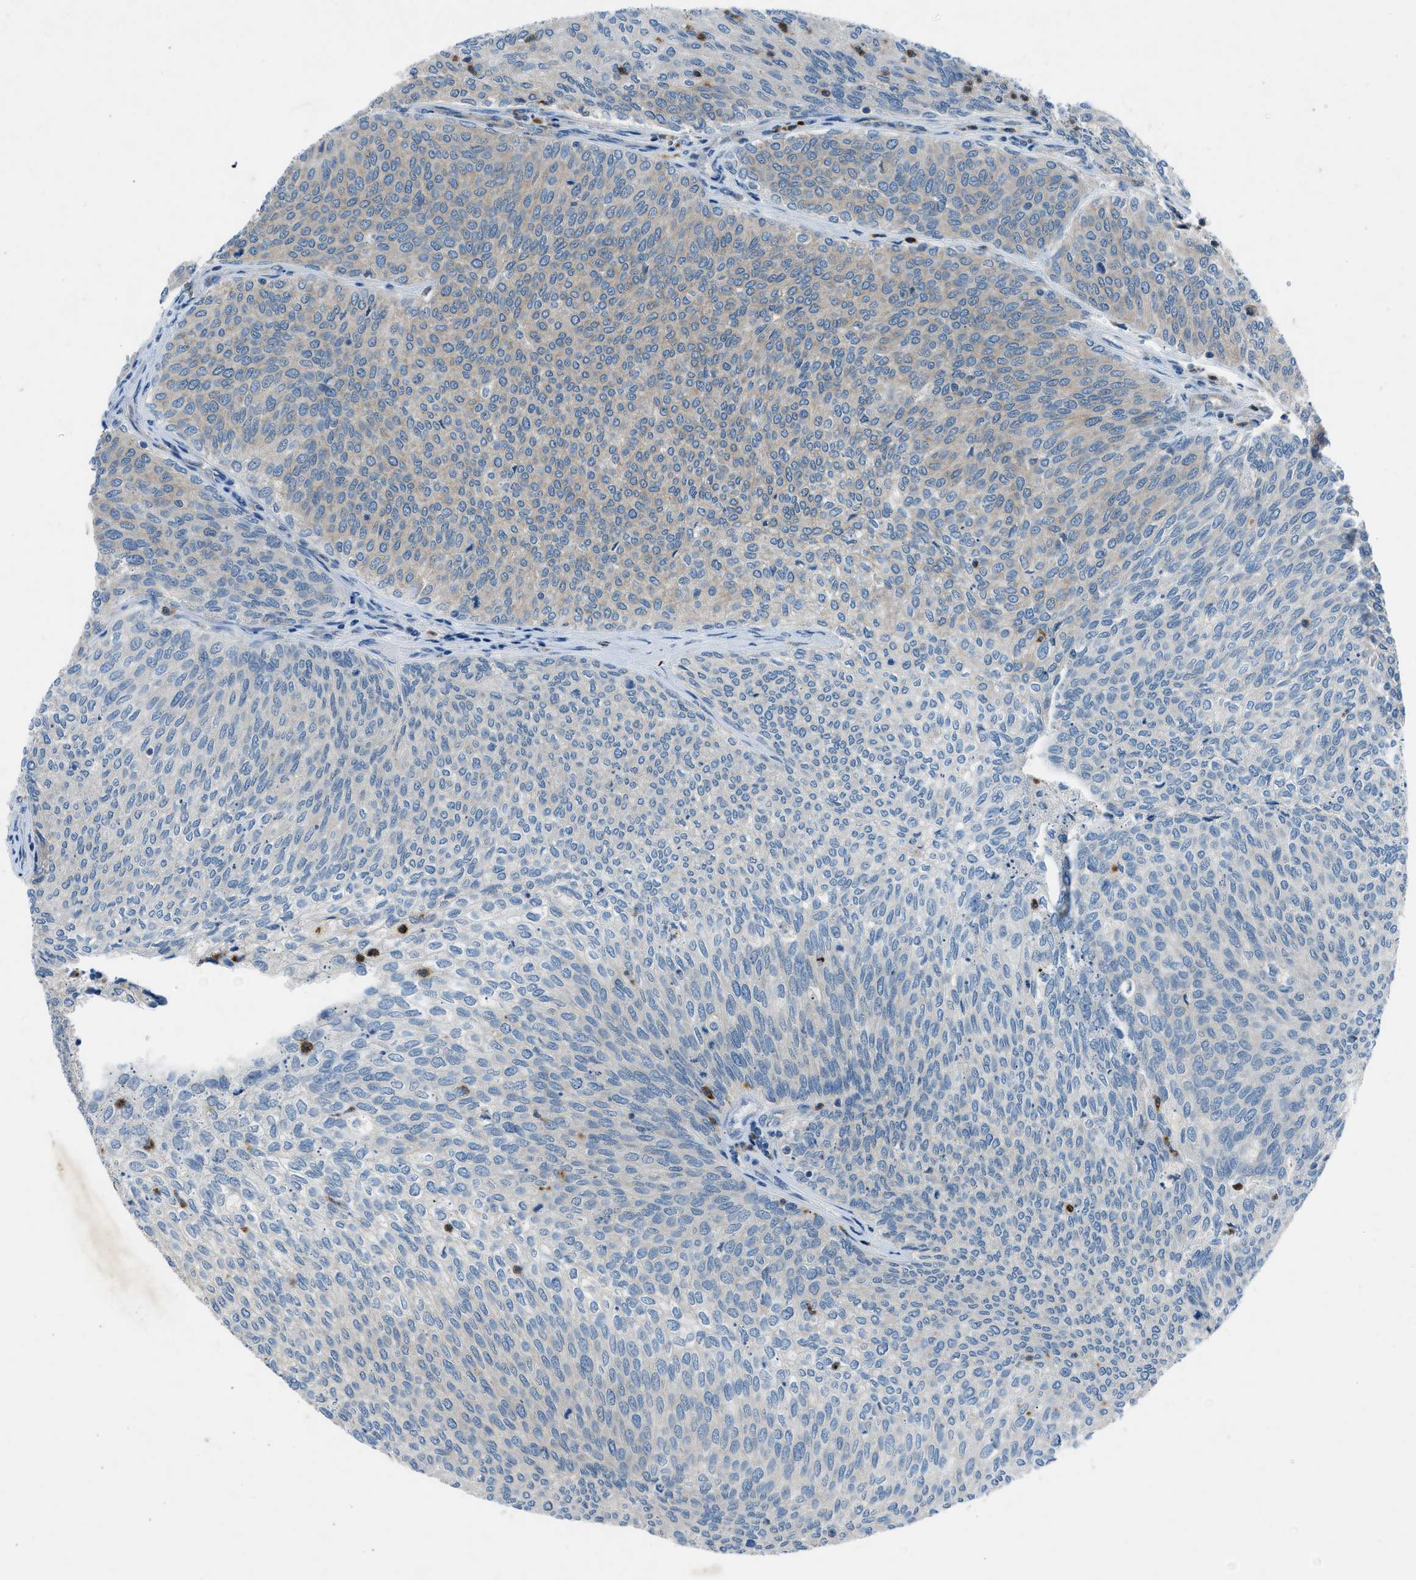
{"staining": {"intensity": "weak", "quantity": "<25%", "location": "cytoplasmic/membranous"}, "tissue": "urothelial cancer", "cell_type": "Tumor cells", "image_type": "cancer", "snomed": [{"axis": "morphology", "description": "Urothelial carcinoma, Low grade"}, {"axis": "topography", "description": "Urinary bladder"}], "caption": "This is an immunohistochemistry (IHC) image of human urothelial cancer. There is no positivity in tumor cells.", "gene": "BMP1", "patient": {"sex": "female", "age": 79}}